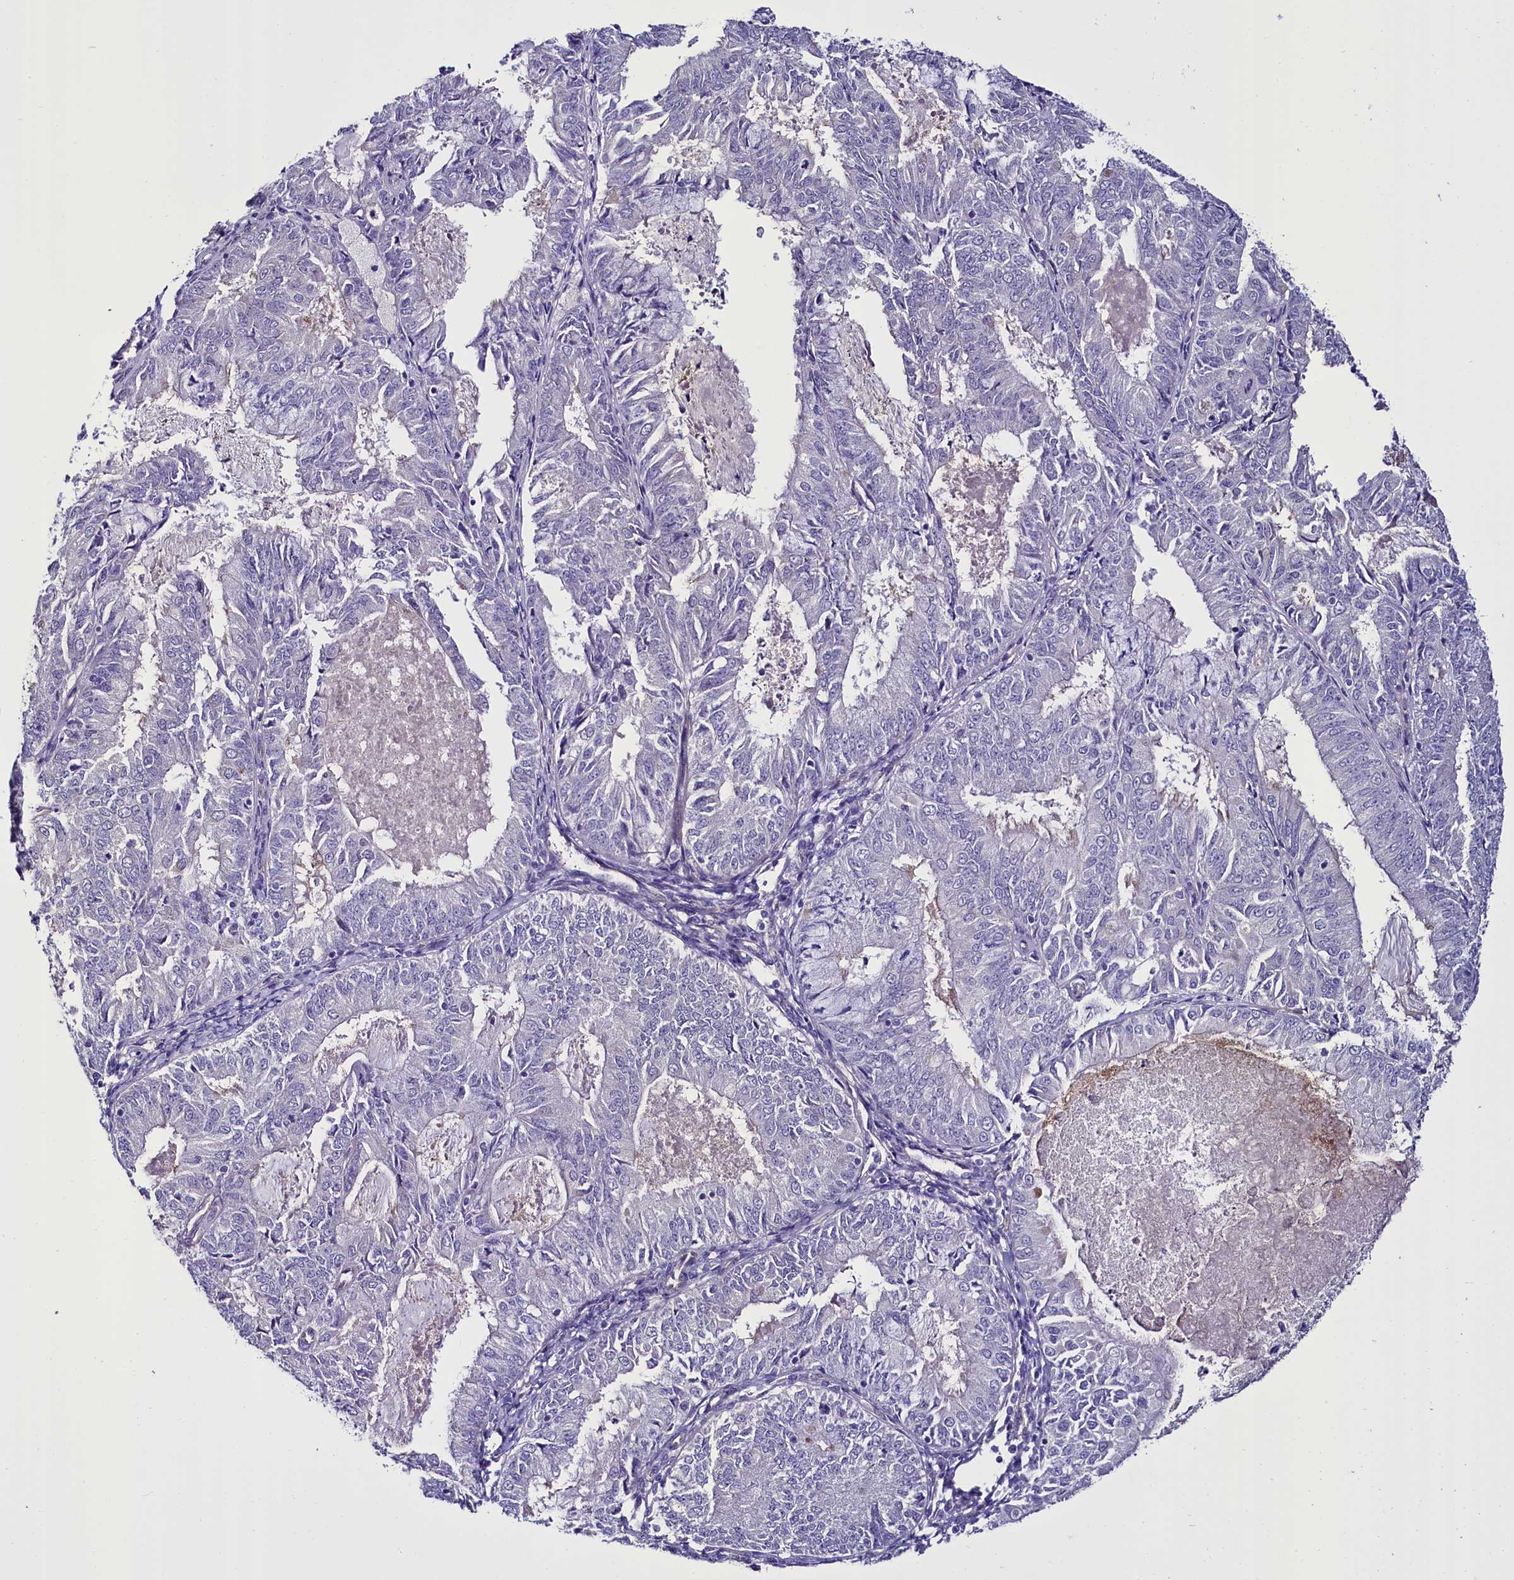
{"staining": {"intensity": "negative", "quantity": "none", "location": "none"}, "tissue": "endometrial cancer", "cell_type": "Tumor cells", "image_type": "cancer", "snomed": [{"axis": "morphology", "description": "Adenocarcinoma, NOS"}, {"axis": "topography", "description": "Endometrium"}], "caption": "A high-resolution micrograph shows IHC staining of adenocarcinoma (endometrial), which exhibits no significant staining in tumor cells.", "gene": "STXBP1", "patient": {"sex": "female", "age": 57}}